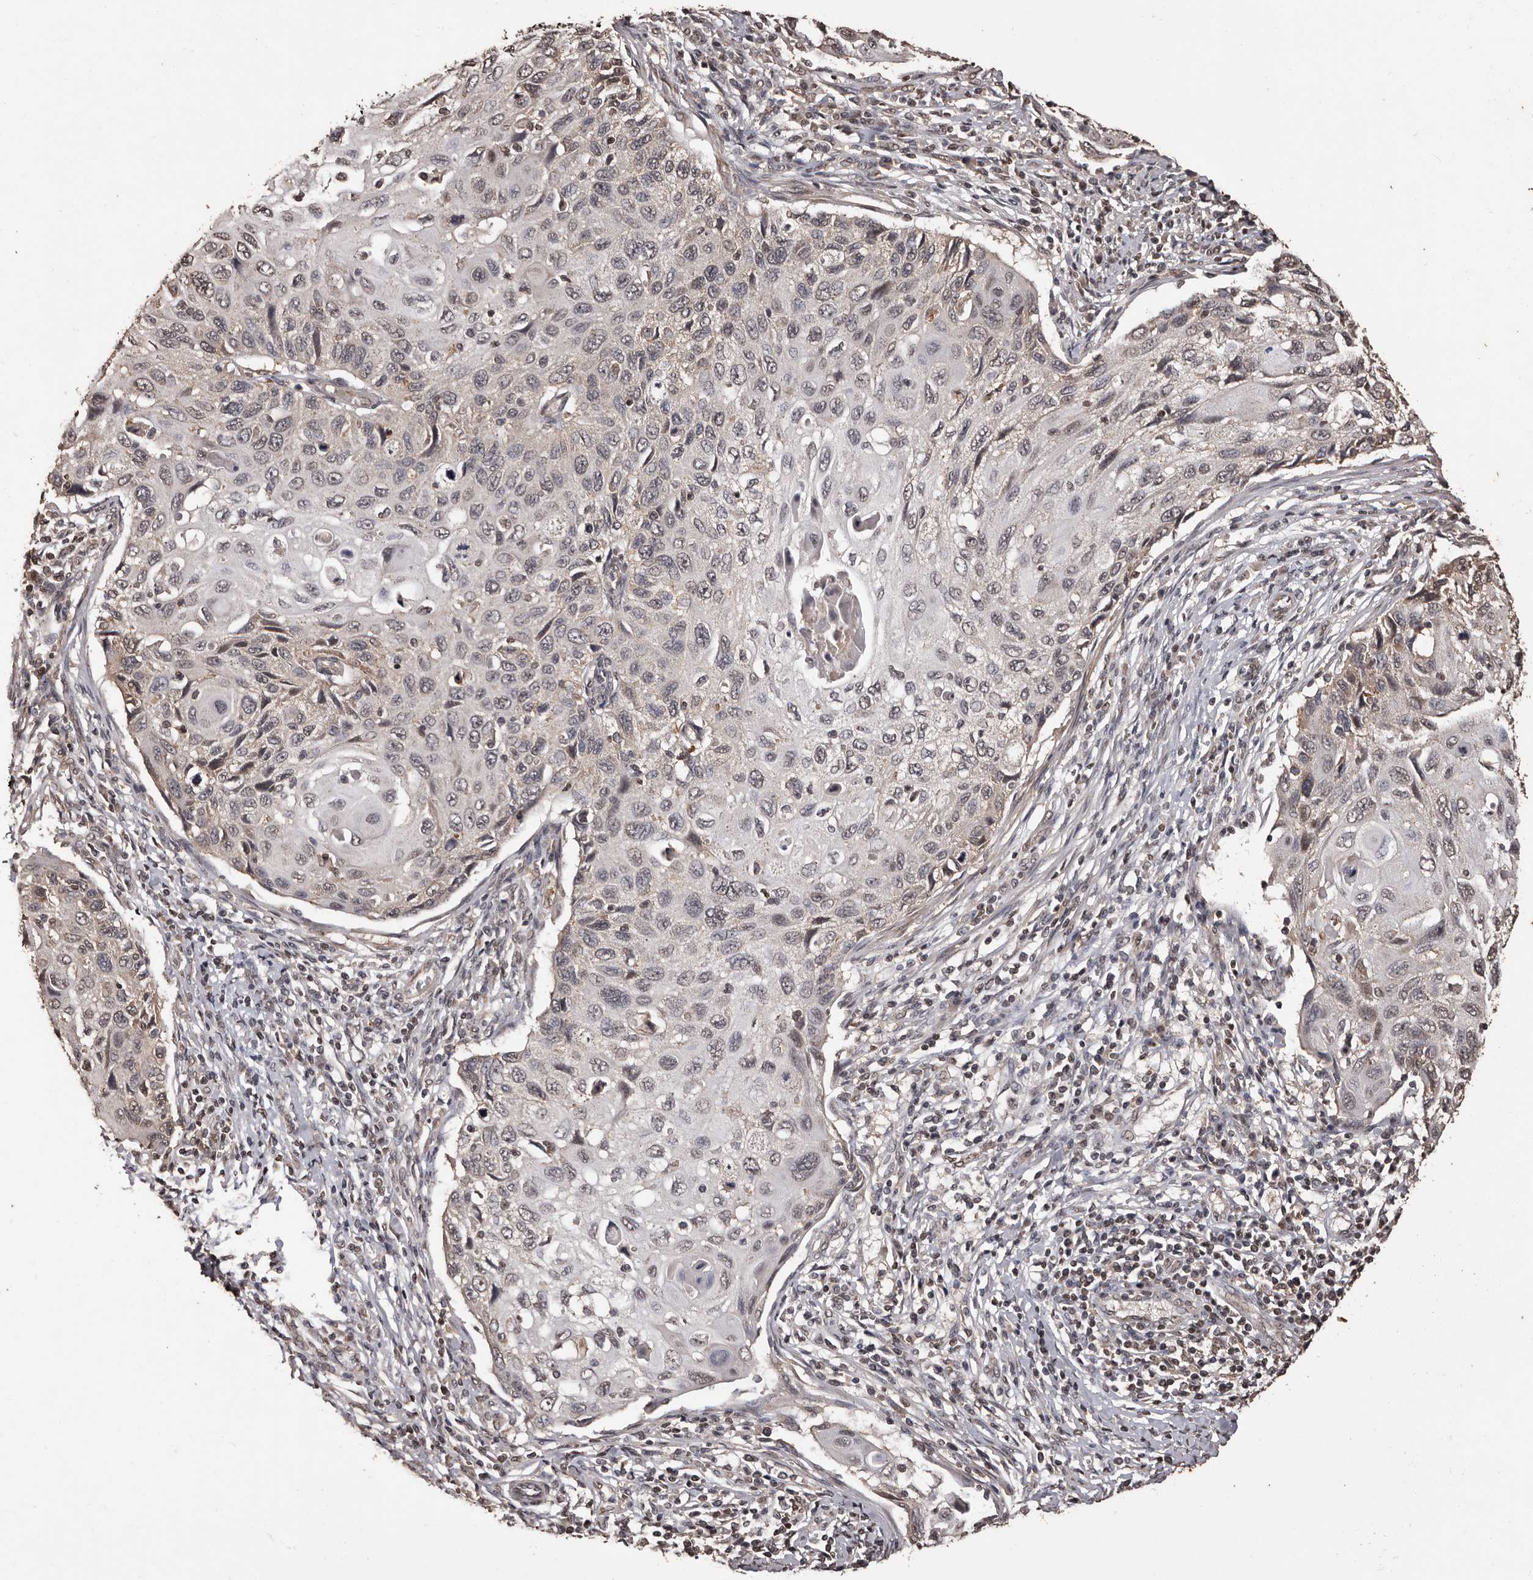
{"staining": {"intensity": "negative", "quantity": "none", "location": "none"}, "tissue": "cervical cancer", "cell_type": "Tumor cells", "image_type": "cancer", "snomed": [{"axis": "morphology", "description": "Squamous cell carcinoma, NOS"}, {"axis": "topography", "description": "Cervix"}], "caption": "The histopathology image displays no significant positivity in tumor cells of cervical cancer. (IHC, brightfield microscopy, high magnification).", "gene": "NAV1", "patient": {"sex": "female", "age": 70}}